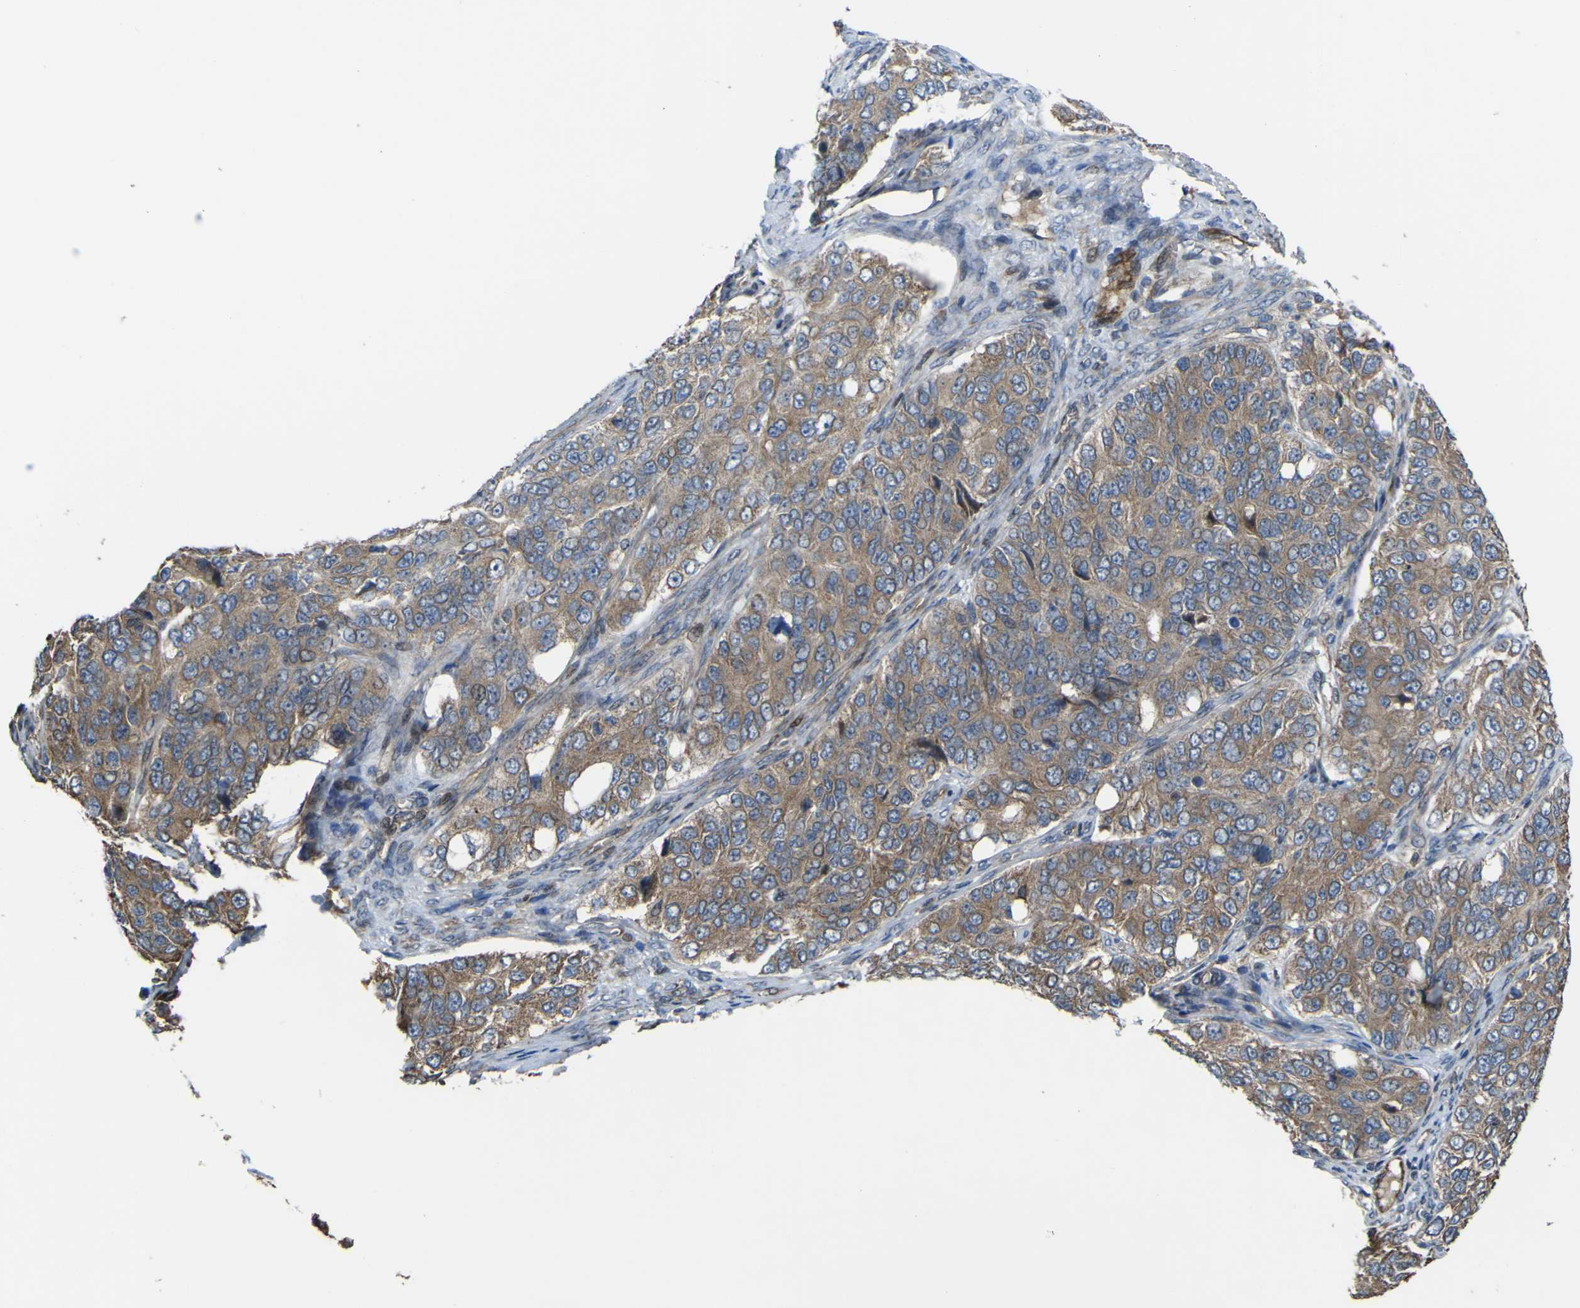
{"staining": {"intensity": "weak", "quantity": ">75%", "location": "cytoplasmic/membranous"}, "tissue": "ovarian cancer", "cell_type": "Tumor cells", "image_type": "cancer", "snomed": [{"axis": "morphology", "description": "Carcinoma, endometroid"}, {"axis": "topography", "description": "Ovary"}], "caption": "Ovarian cancer (endometroid carcinoma) was stained to show a protein in brown. There is low levels of weak cytoplasmic/membranous expression in approximately >75% of tumor cells. The staining is performed using DAB (3,3'-diaminobenzidine) brown chromogen to label protein expression. The nuclei are counter-stained blue using hematoxylin.", "gene": "FBXO30", "patient": {"sex": "female", "age": 51}}